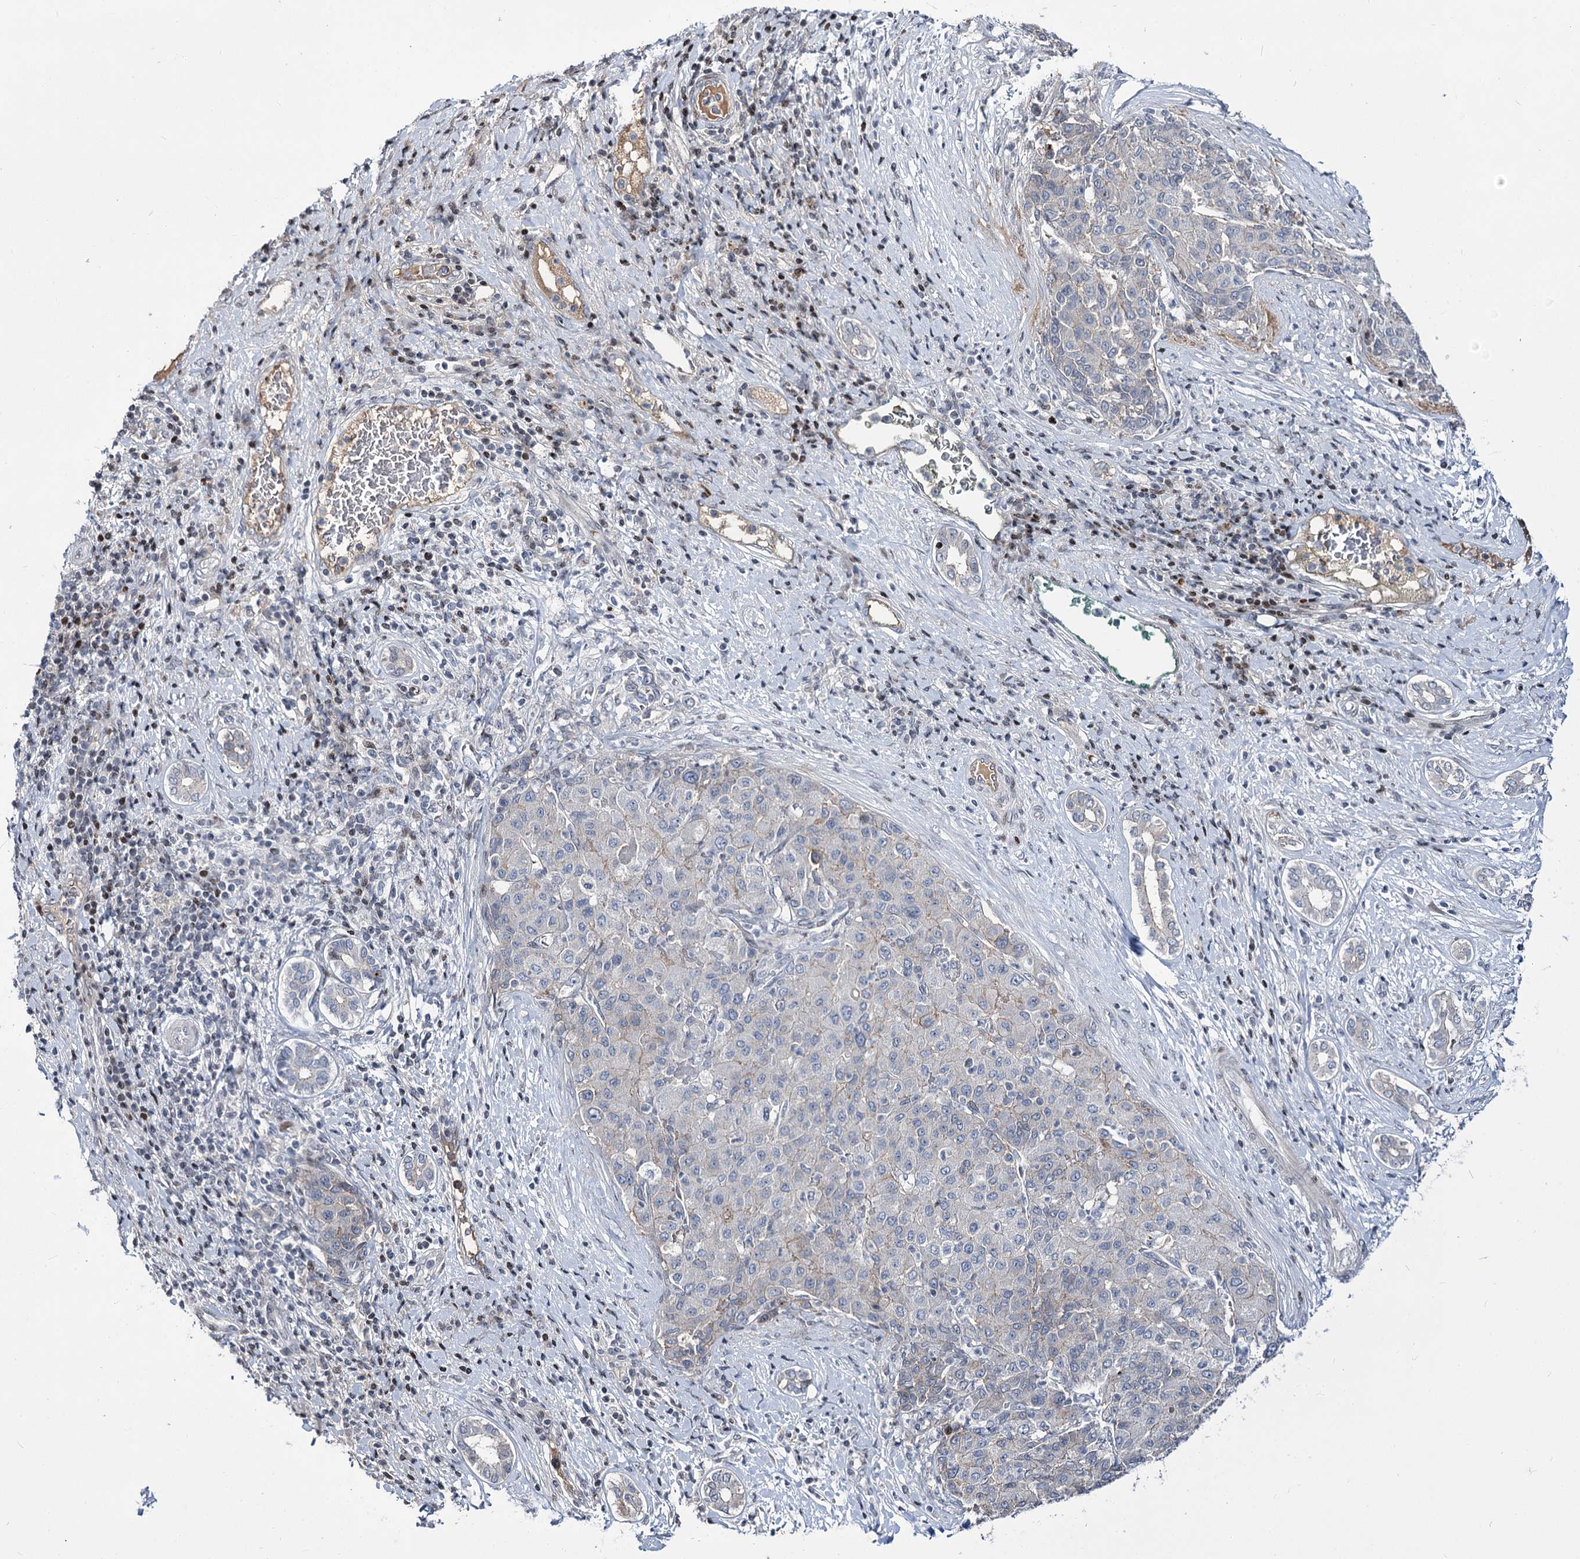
{"staining": {"intensity": "negative", "quantity": "none", "location": "none"}, "tissue": "liver cancer", "cell_type": "Tumor cells", "image_type": "cancer", "snomed": [{"axis": "morphology", "description": "Carcinoma, Hepatocellular, NOS"}, {"axis": "topography", "description": "Liver"}], "caption": "IHC image of liver hepatocellular carcinoma stained for a protein (brown), which reveals no expression in tumor cells.", "gene": "ITFG2", "patient": {"sex": "male", "age": 65}}